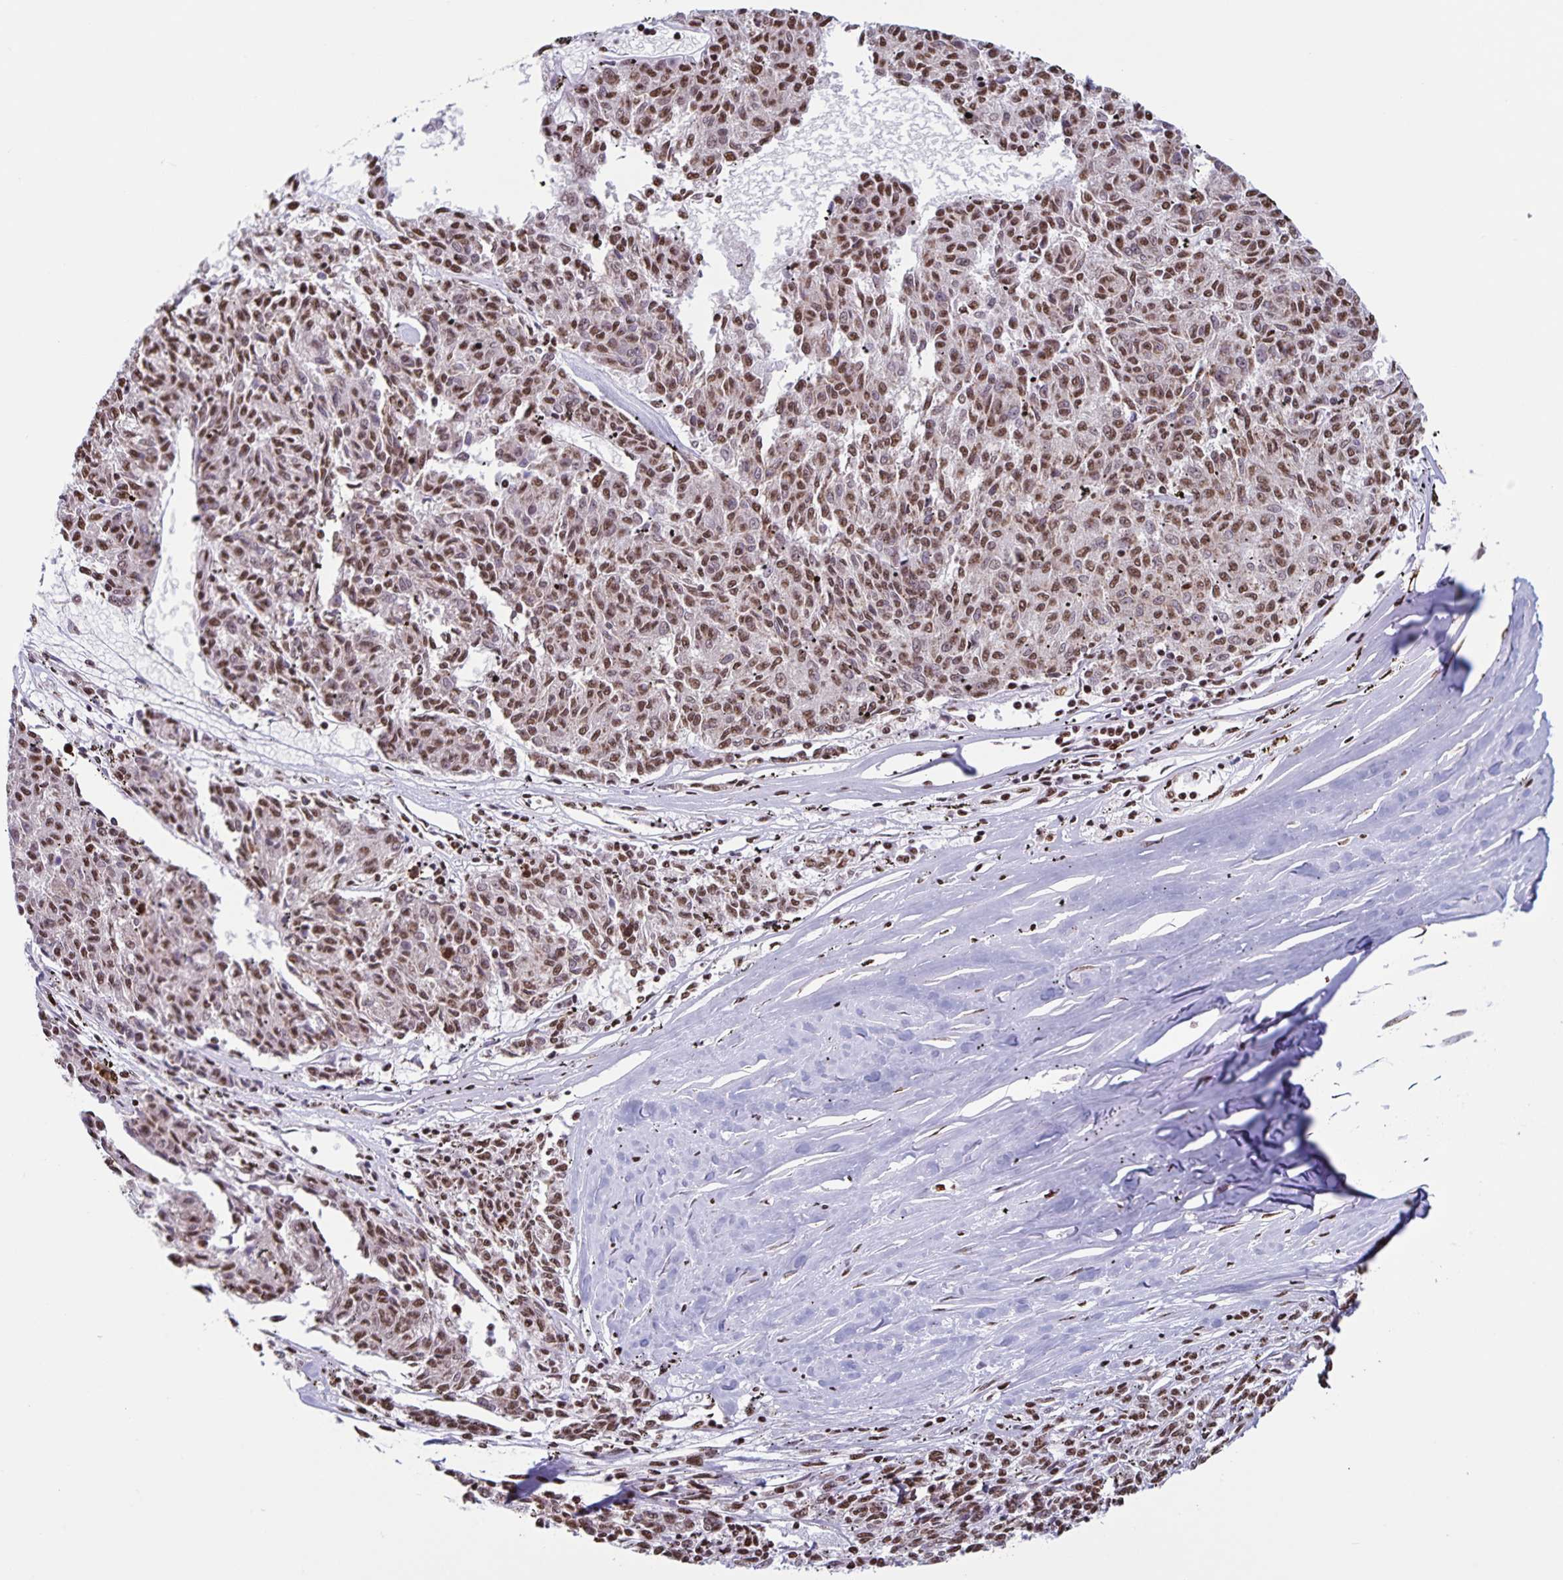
{"staining": {"intensity": "moderate", "quantity": ">75%", "location": "nuclear"}, "tissue": "melanoma", "cell_type": "Tumor cells", "image_type": "cancer", "snomed": [{"axis": "morphology", "description": "Malignant melanoma, NOS"}, {"axis": "topography", "description": "Skin"}], "caption": "Brown immunohistochemical staining in human melanoma reveals moderate nuclear positivity in approximately >75% of tumor cells.", "gene": "DUT", "patient": {"sex": "female", "age": 72}}